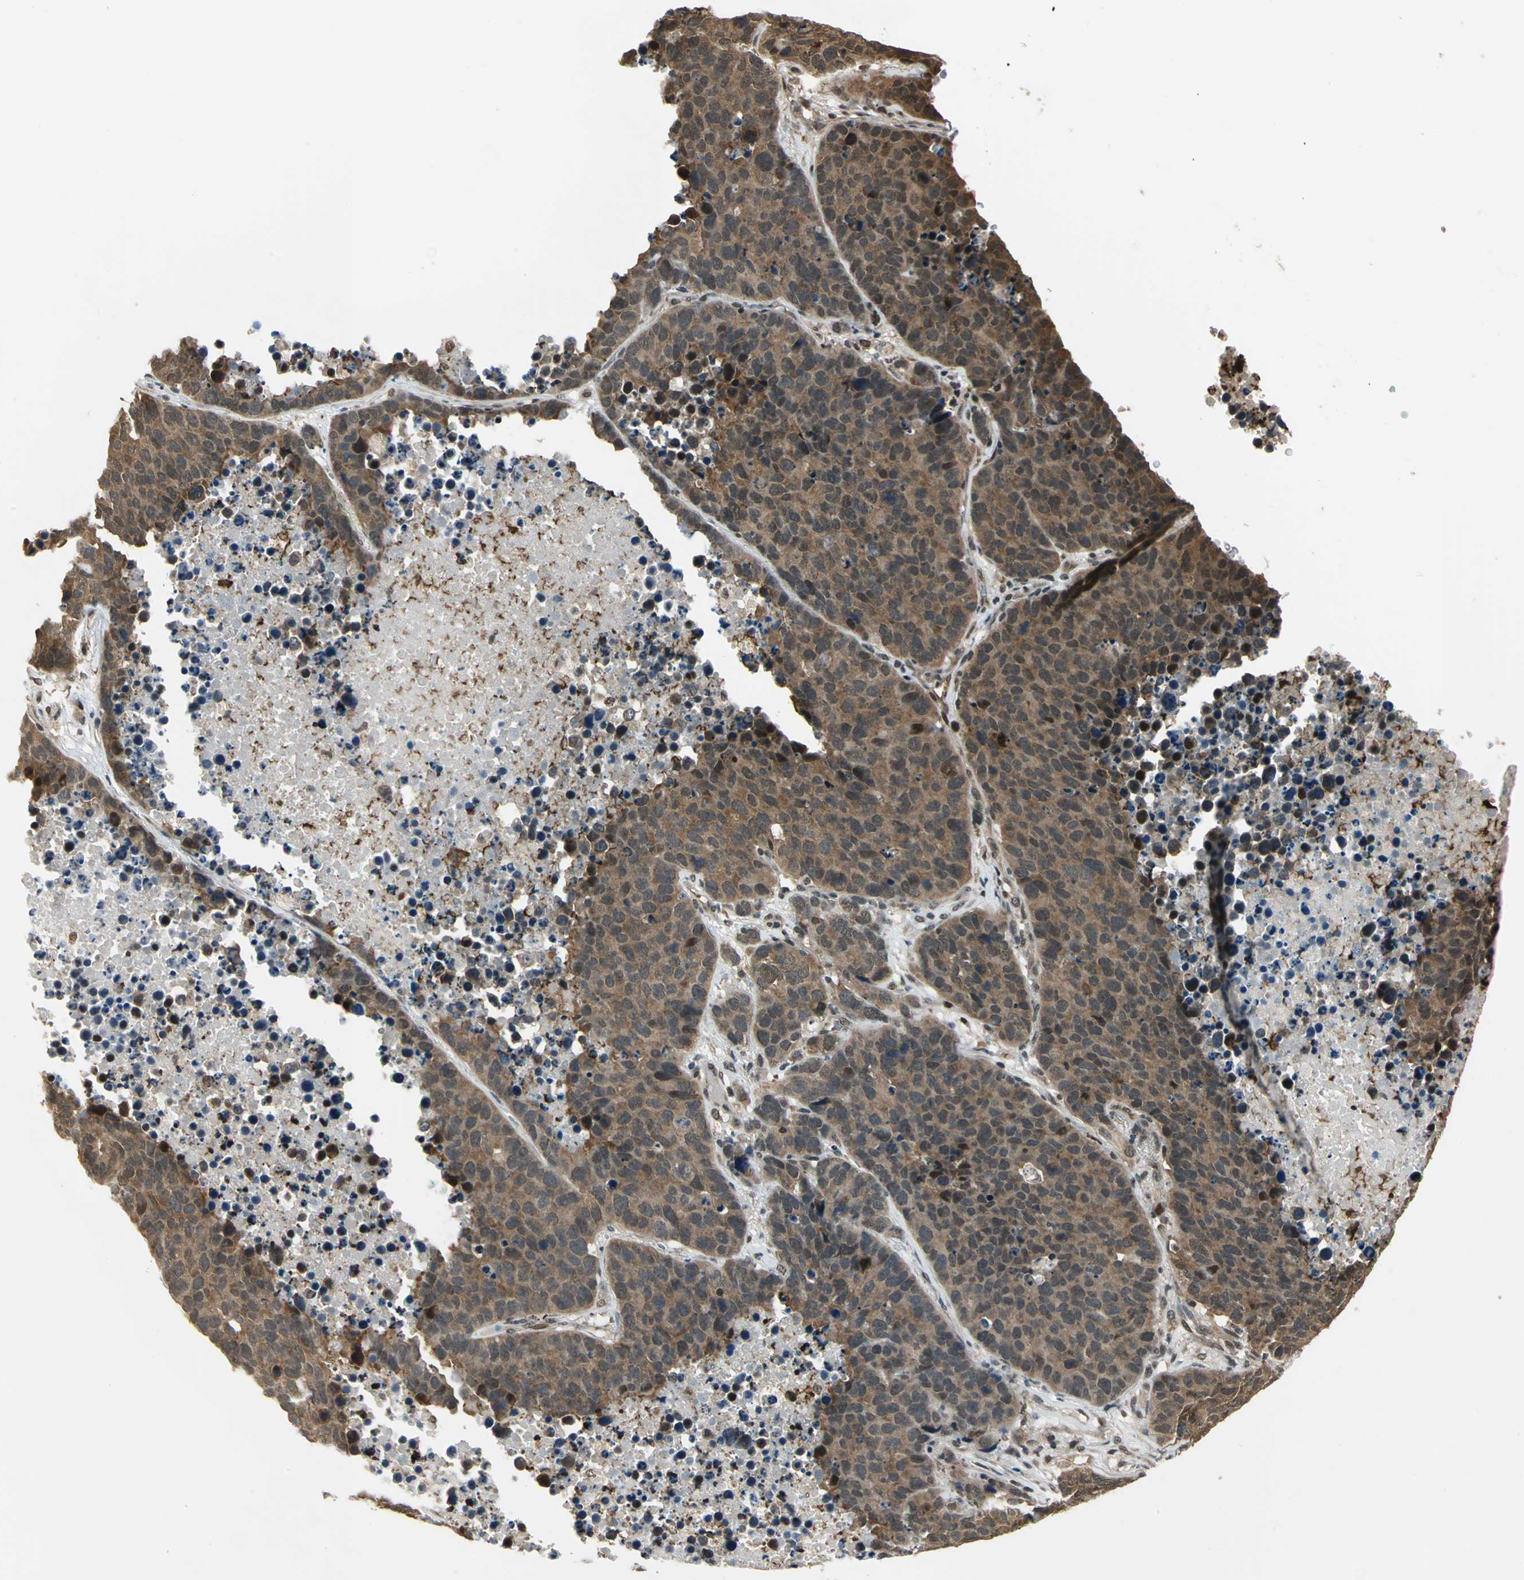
{"staining": {"intensity": "moderate", "quantity": ">75%", "location": "cytoplasmic/membranous,nuclear"}, "tissue": "carcinoid", "cell_type": "Tumor cells", "image_type": "cancer", "snomed": [{"axis": "morphology", "description": "Carcinoid, malignant, NOS"}, {"axis": "topography", "description": "Lung"}], "caption": "The image displays immunohistochemical staining of carcinoid. There is moderate cytoplasmic/membranous and nuclear positivity is seen in approximately >75% of tumor cells. The staining was performed using DAB to visualize the protein expression in brown, while the nuclei were stained in blue with hematoxylin (Magnification: 20x).", "gene": "PSMC3", "patient": {"sex": "male", "age": 60}}